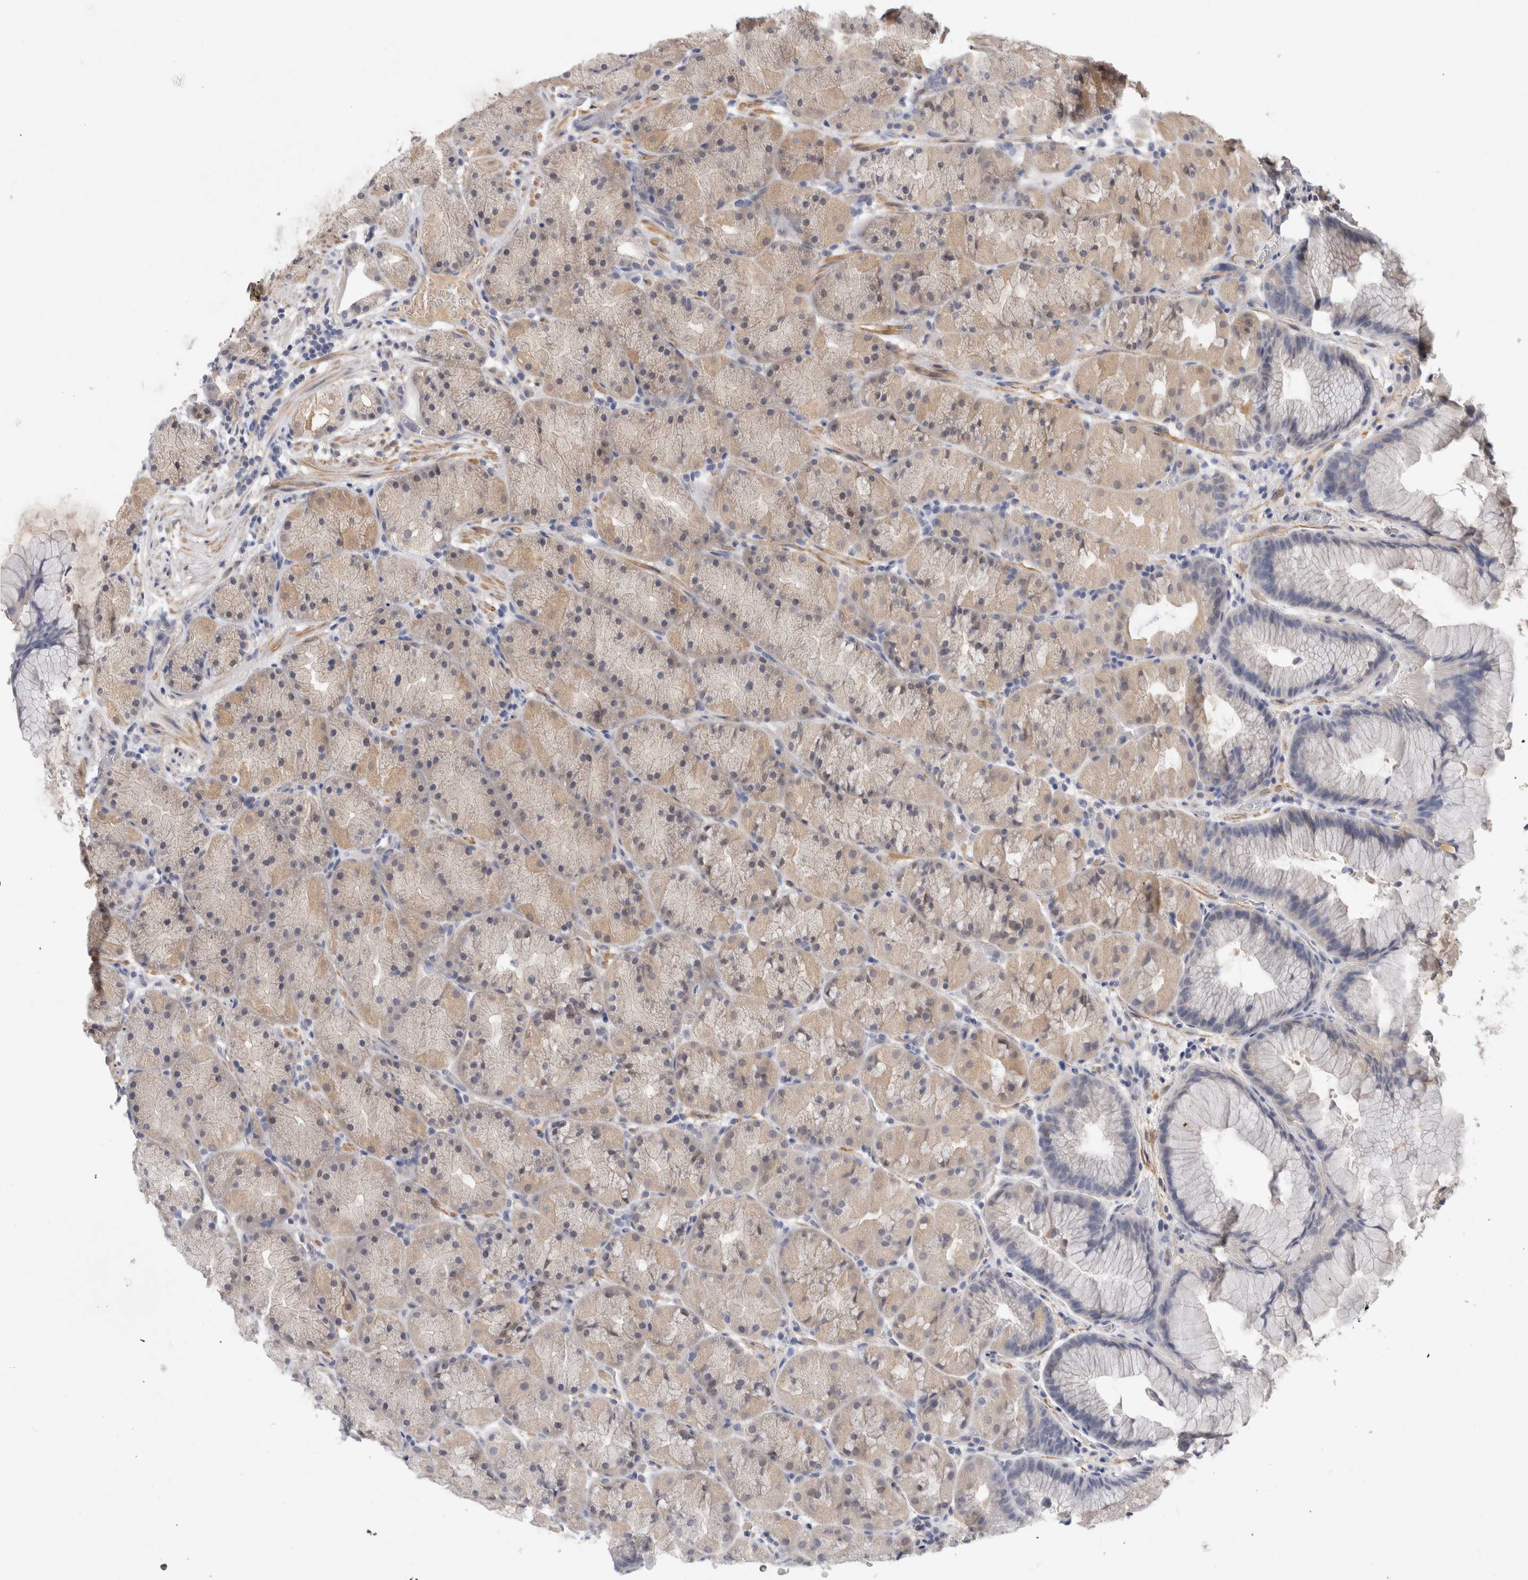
{"staining": {"intensity": "weak", "quantity": "<25%", "location": "cytoplasmic/membranous"}, "tissue": "stomach", "cell_type": "Glandular cells", "image_type": "normal", "snomed": [{"axis": "morphology", "description": "Normal tissue, NOS"}, {"axis": "topography", "description": "Stomach, upper"}, {"axis": "topography", "description": "Stomach"}], "caption": "Human stomach stained for a protein using immunohistochemistry exhibits no staining in glandular cells.", "gene": "PGM1", "patient": {"sex": "male", "age": 48}}